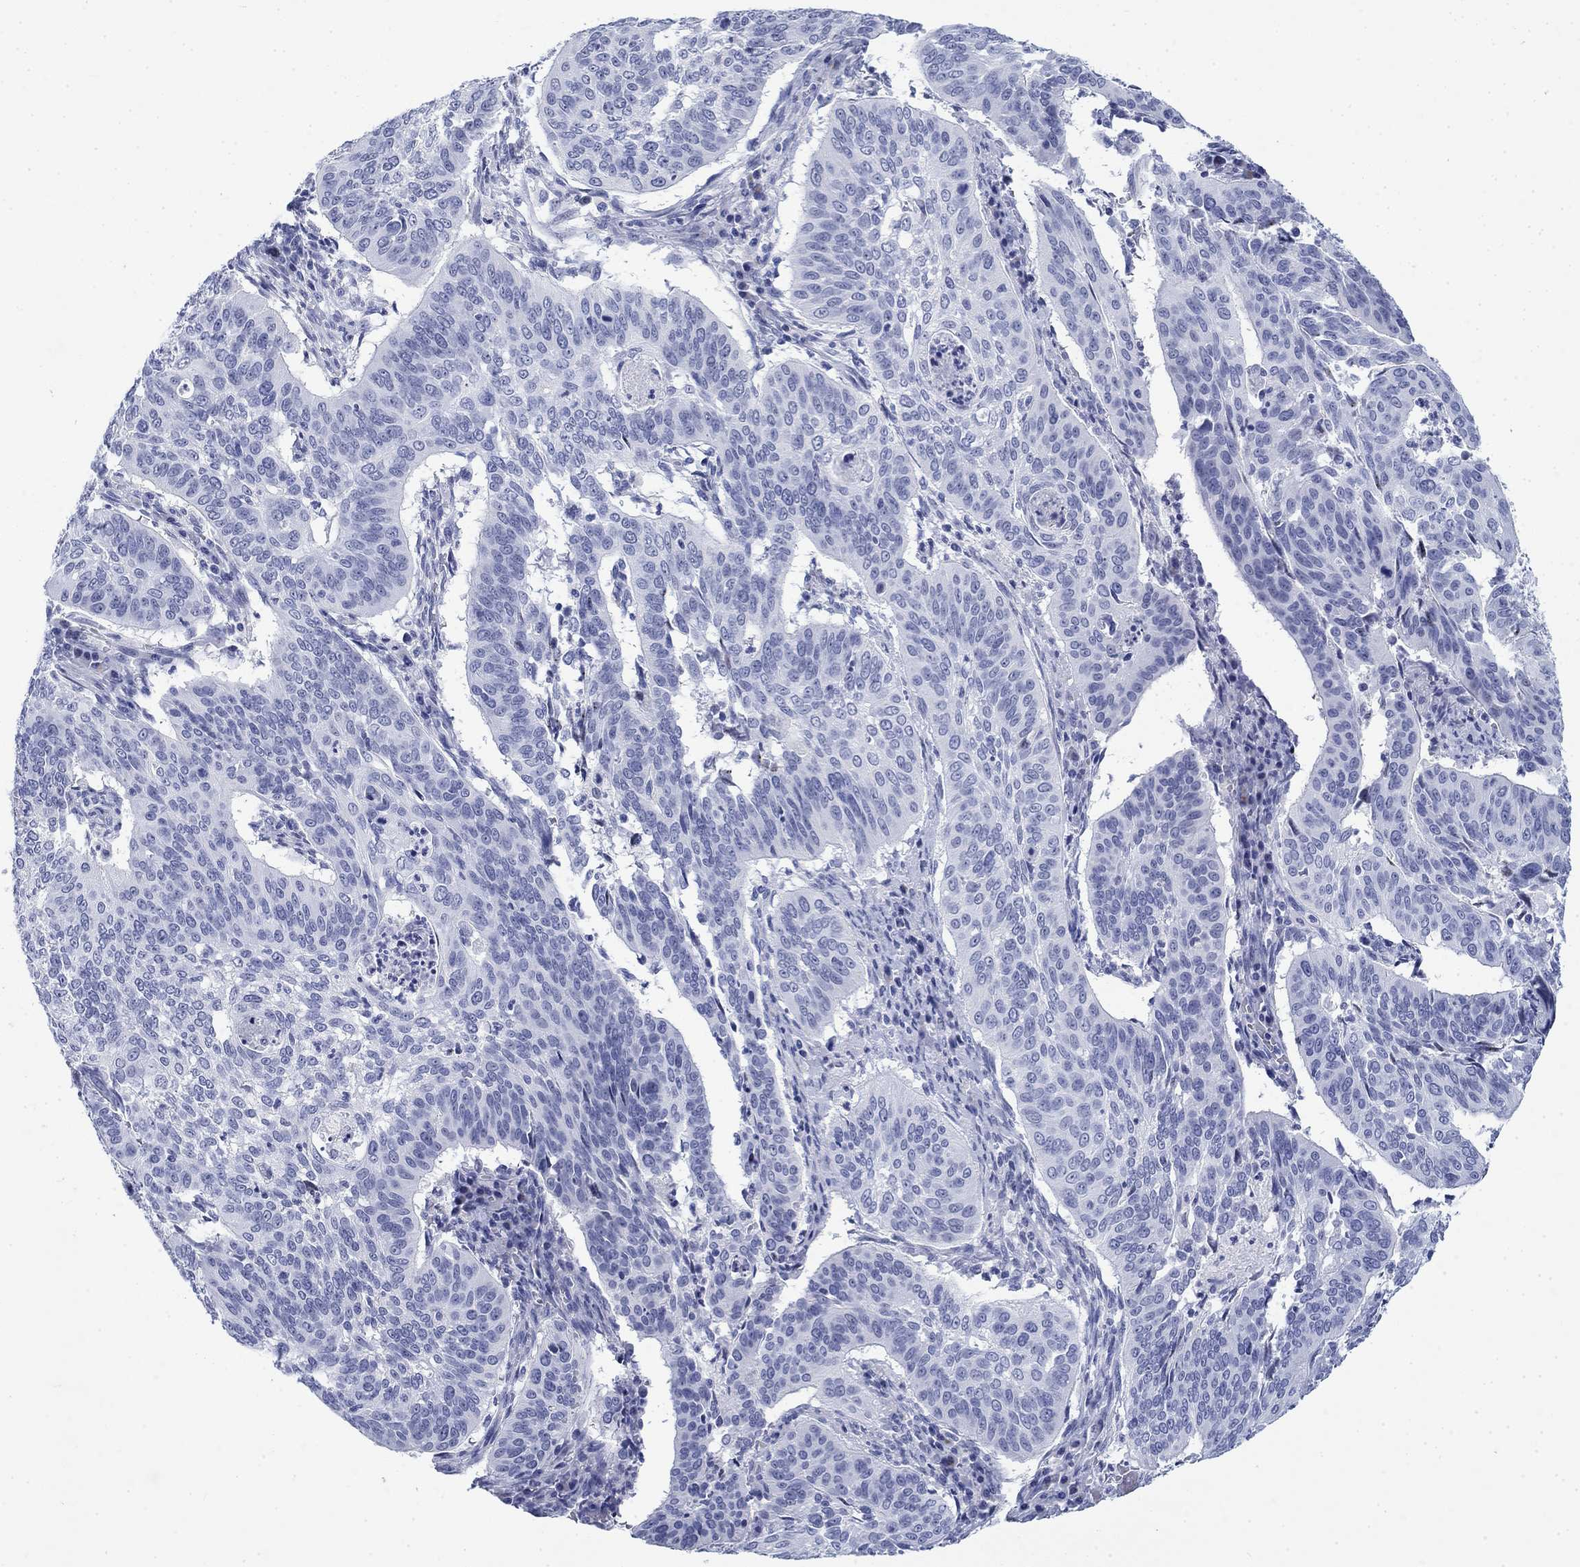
{"staining": {"intensity": "negative", "quantity": "none", "location": "none"}, "tissue": "cervical cancer", "cell_type": "Tumor cells", "image_type": "cancer", "snomed": [{"axis": "morphology", "description": "Normal tissue, NOS"}, {"axis": "morphology", "description": "Squamous cell carcinoma, NOS"}, {"axis": "topography", "description": "Cervix"}], "caption": "The immunohistochemistry (IHC) photomicrograph has no significant expression in tumor cells of squamous cell carcinoma (cervical) tissue.", "gene": "KRT76", "patient": {"sex": "female", "age": 39}}